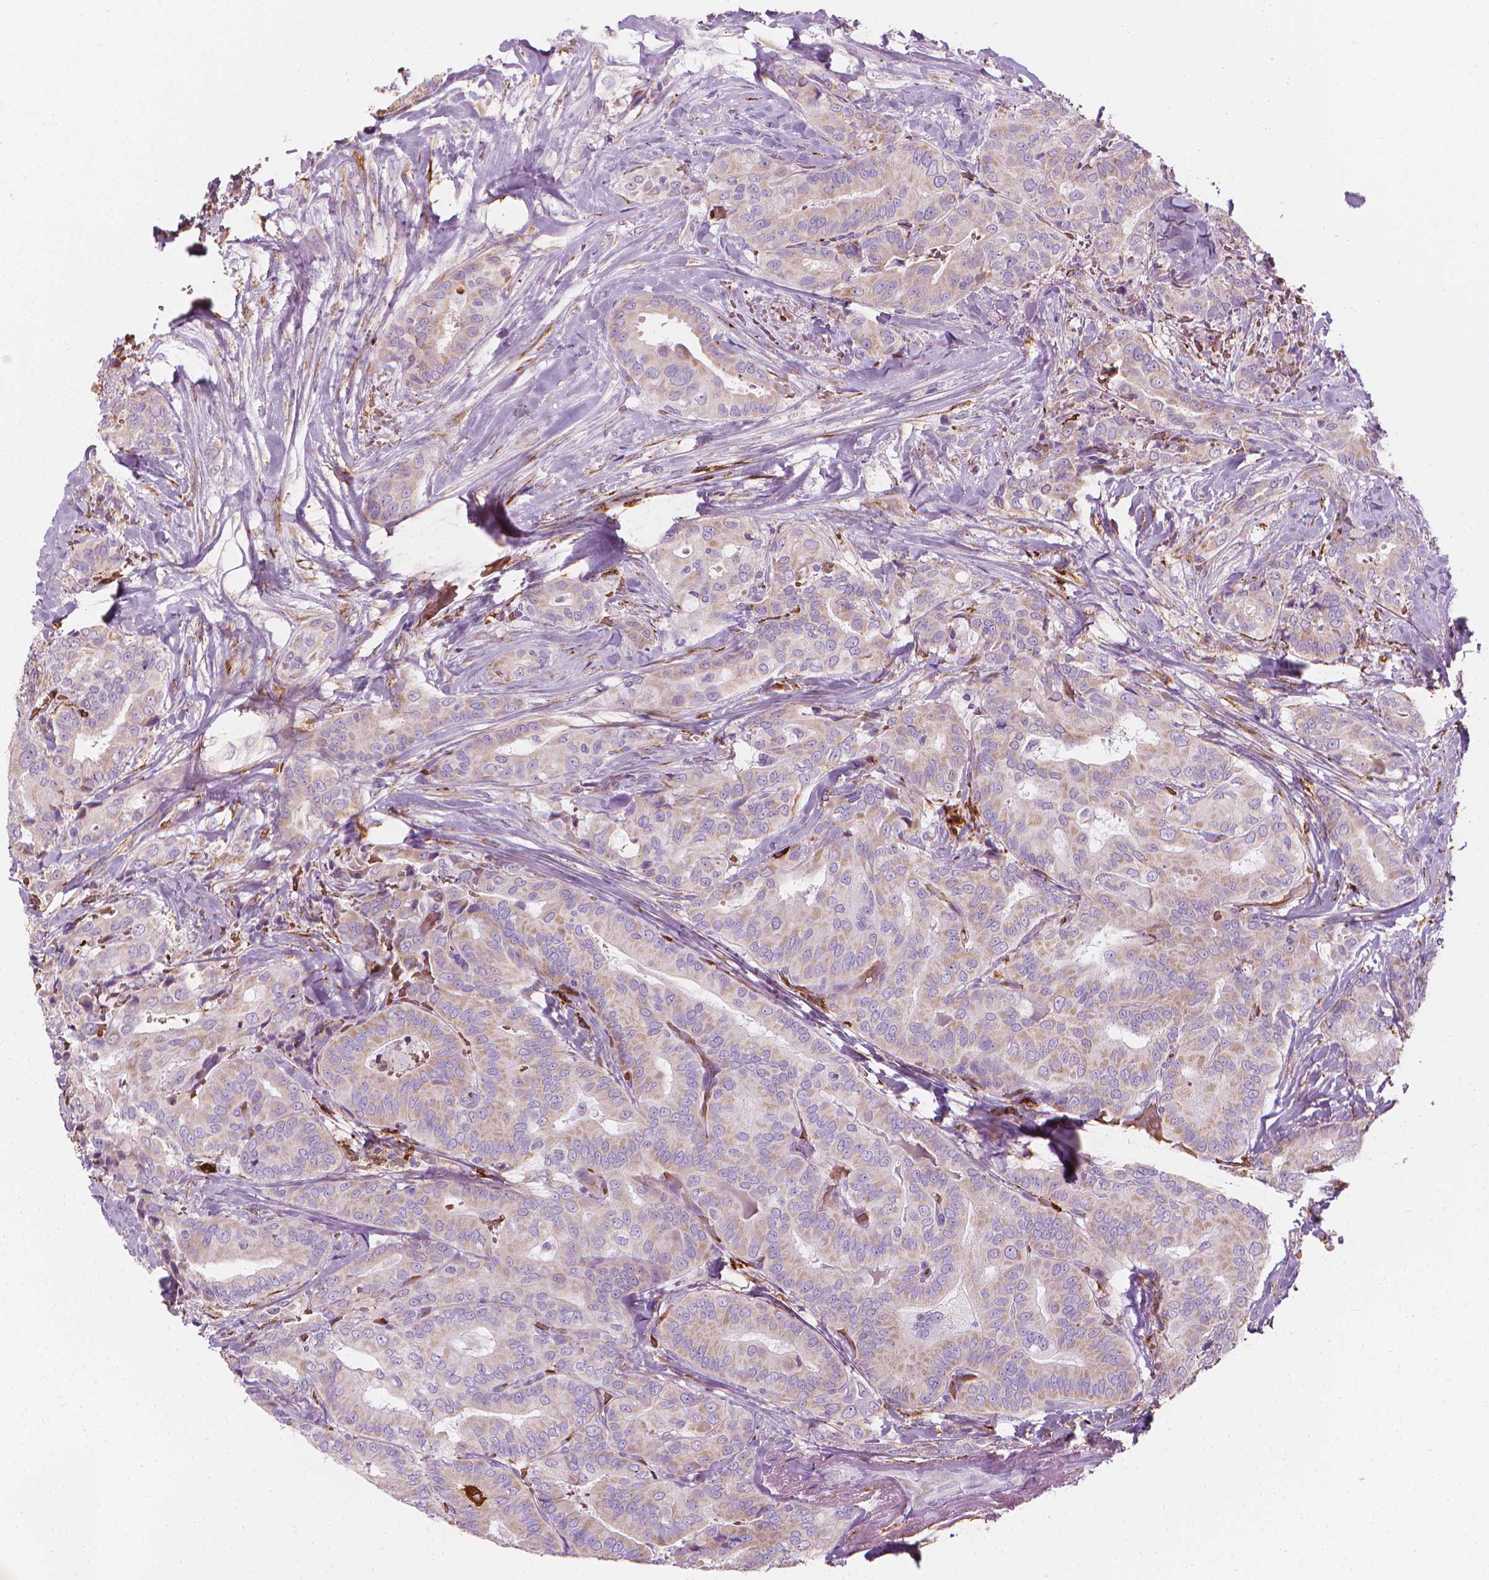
{"staining": {"intensity": "weak", "quantity": "<25%", "location": "cytoplasmic/membranous"}, "tissue": "thyroid cancer", "cell_type": "Tumor cells", "image_type": "cancer", "snomed": [{"axis": "morphology", "description": "Papillary adenocarcinoma, NOS"}, {"axis": "topography", "description": "Thyroid gland"}], "caption": "Immunohistochemical staining of thyroid papillary adenocarcinoma demonstrates no significant positivity in tumor cells.", "gene": "CES1", "patient": {"sex": "male", "age": 61}}